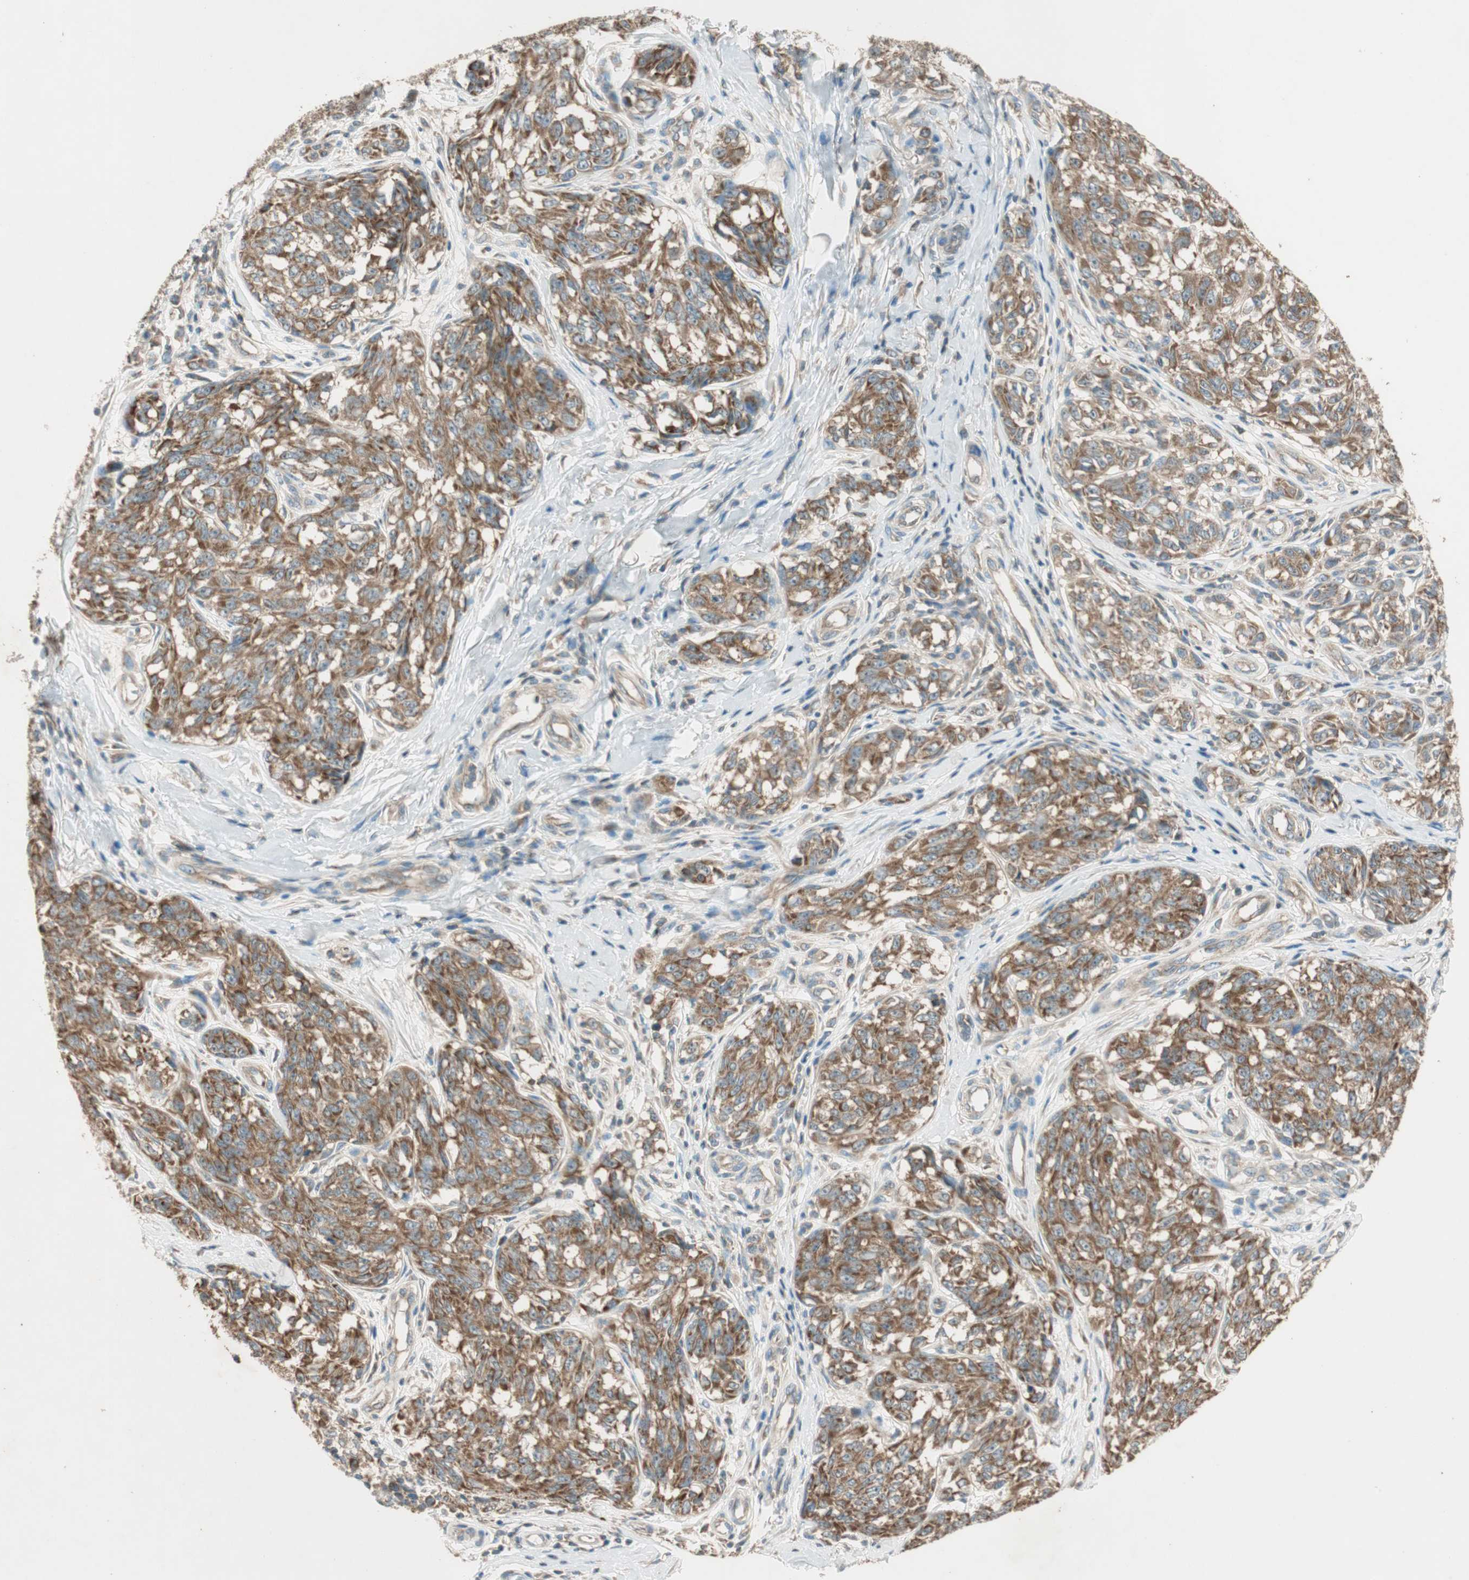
{"staining": {"intensity": "strong", "quantity": ">75%", "location": "cytoplasmic/membranous"}, "tissue": "melanoma", "cell_type": "Tumor cells", "image_type": "cancer", "snomed": [{"axis": "morphology", "description": "Malignant melanoma, NOS"}, {"axis": "topography", "description": "Skin"}], "caption": "Strong cytoplasmic/membranous positivity is seen in about >75% of tumor cells in malignant melanoma. (Brightfield microscopy of DAB IHC at high magnification).", "gene": "CC2D1A", "patient": {"sex": "female", "age": 64}}